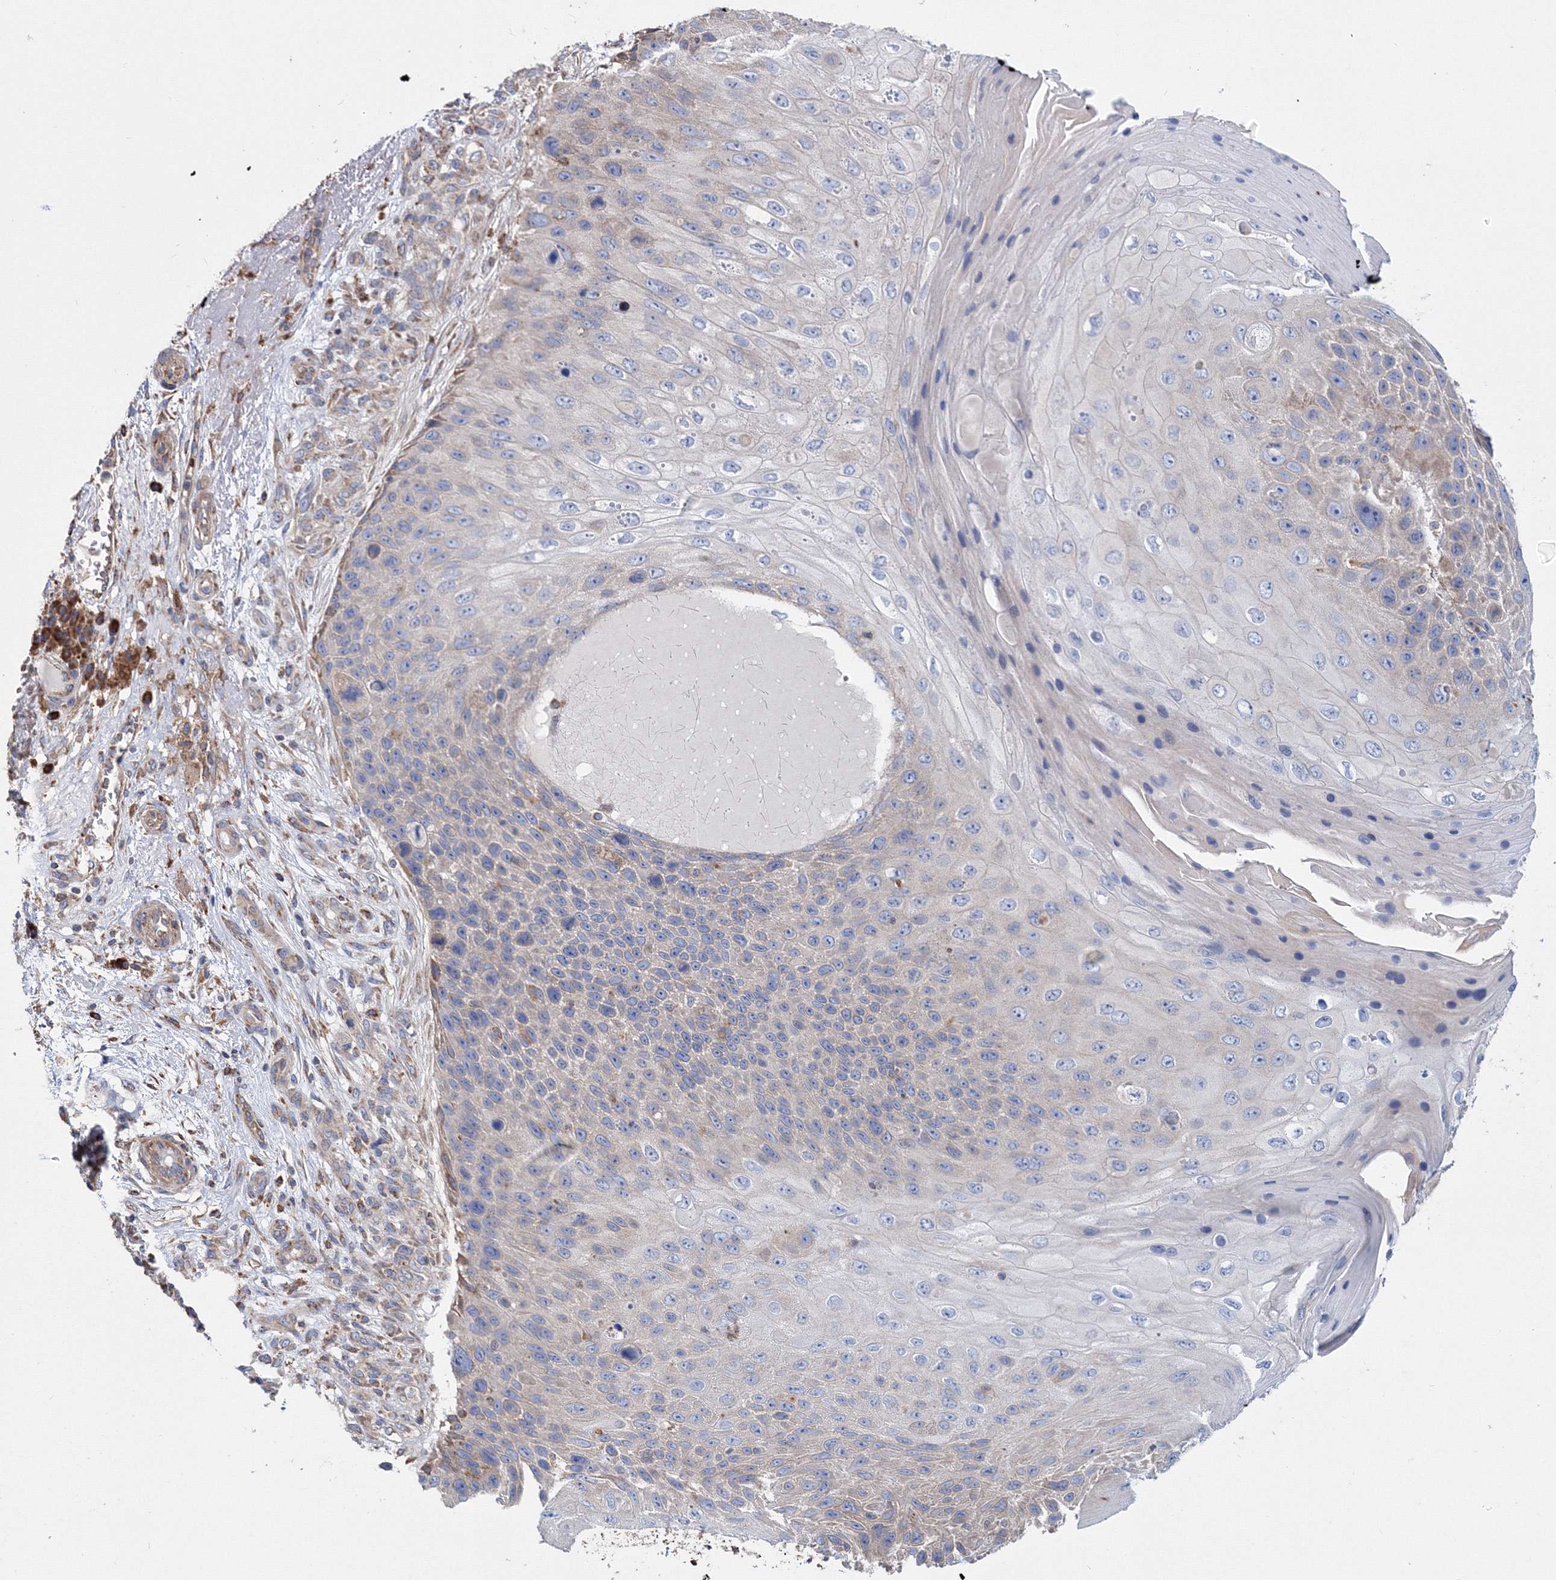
{"staining": {"intensity": "weak", "quantity": "<25%", "location": "cytoplasmic/membranous"}, "tissue": "skin cancer", "cell_type": "Tumor cells", "image_type": "cancer", "snomed": [{"axis": "morphology", "description": "Squamous cell carcinoma, NOS"}, {"axis": "topography", "description": "Skin"}], "caption": "The IHC image has no significant positivity in tumor cells of squamous cell carcinoma (skin) tissue.", "gene": "VPS8", "patient": {"sex": "female", "age": 88}}